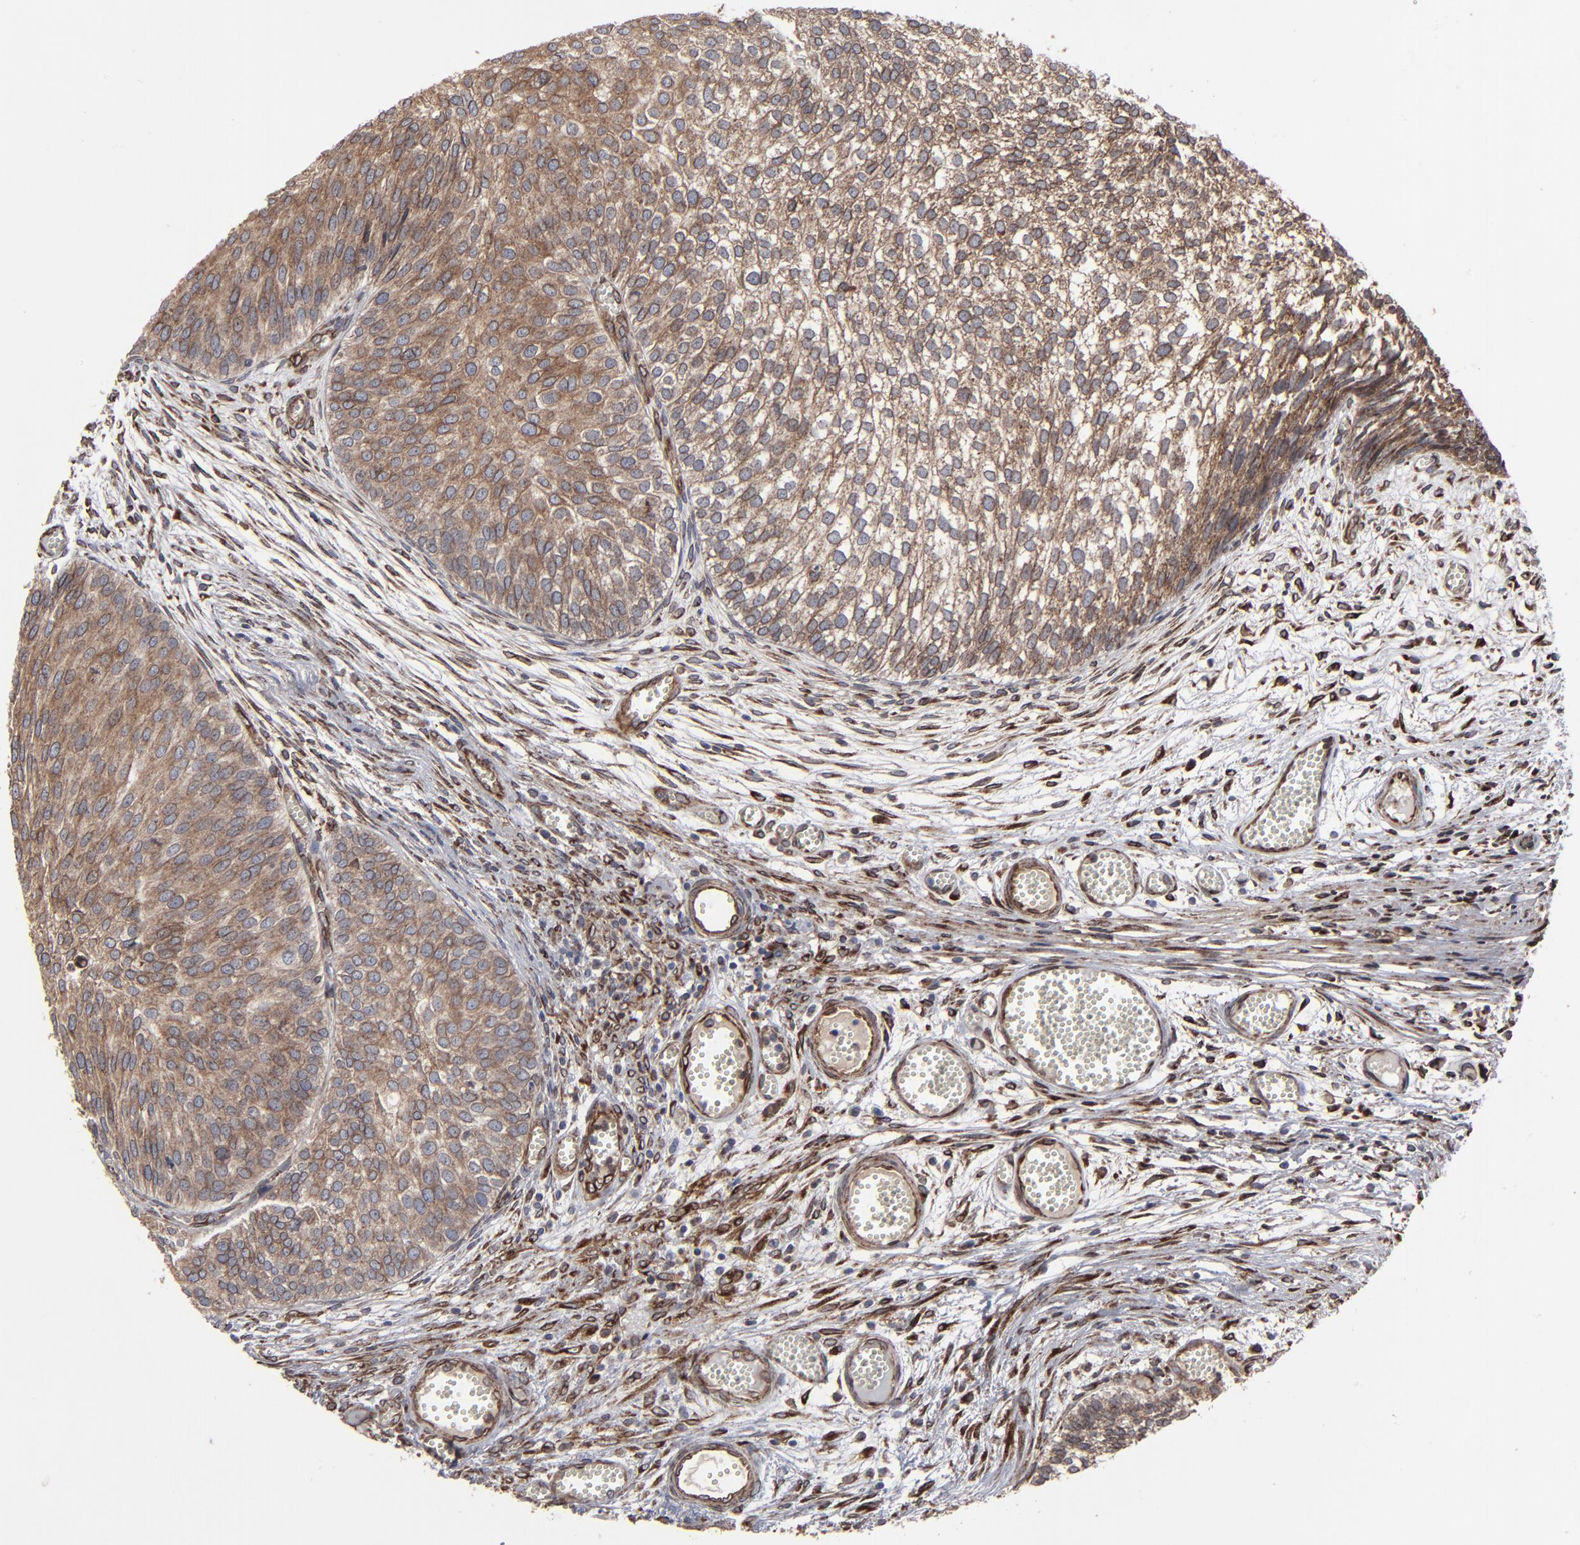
{"staining": {"intensity": "moderate", "quantity": ">75%", "location": "cytoplasmic/membranous"}, "tissue": "urothelial cancer", "cell_type": "Tumor cells", "image_type": "cancer", "snomed": [{"axis": "morphology", "description": "Urothelial carcinoma, Low grade"}, {"axis": "topography", "description": "Urinary bladder"}], "caption": "Immunohistochemistry micrograph of neoplastic tissue: urothelial cancer stained using immunohistochemistry (IHC) shows medium levels of moderate protein expression localized specifically in the cytoplasmic/membranous of tumor cells, appearing as a cytoplasmic/membranous brown color.", "gene": "CNIH1", "patient": {"sex": "male", "age": 84}}